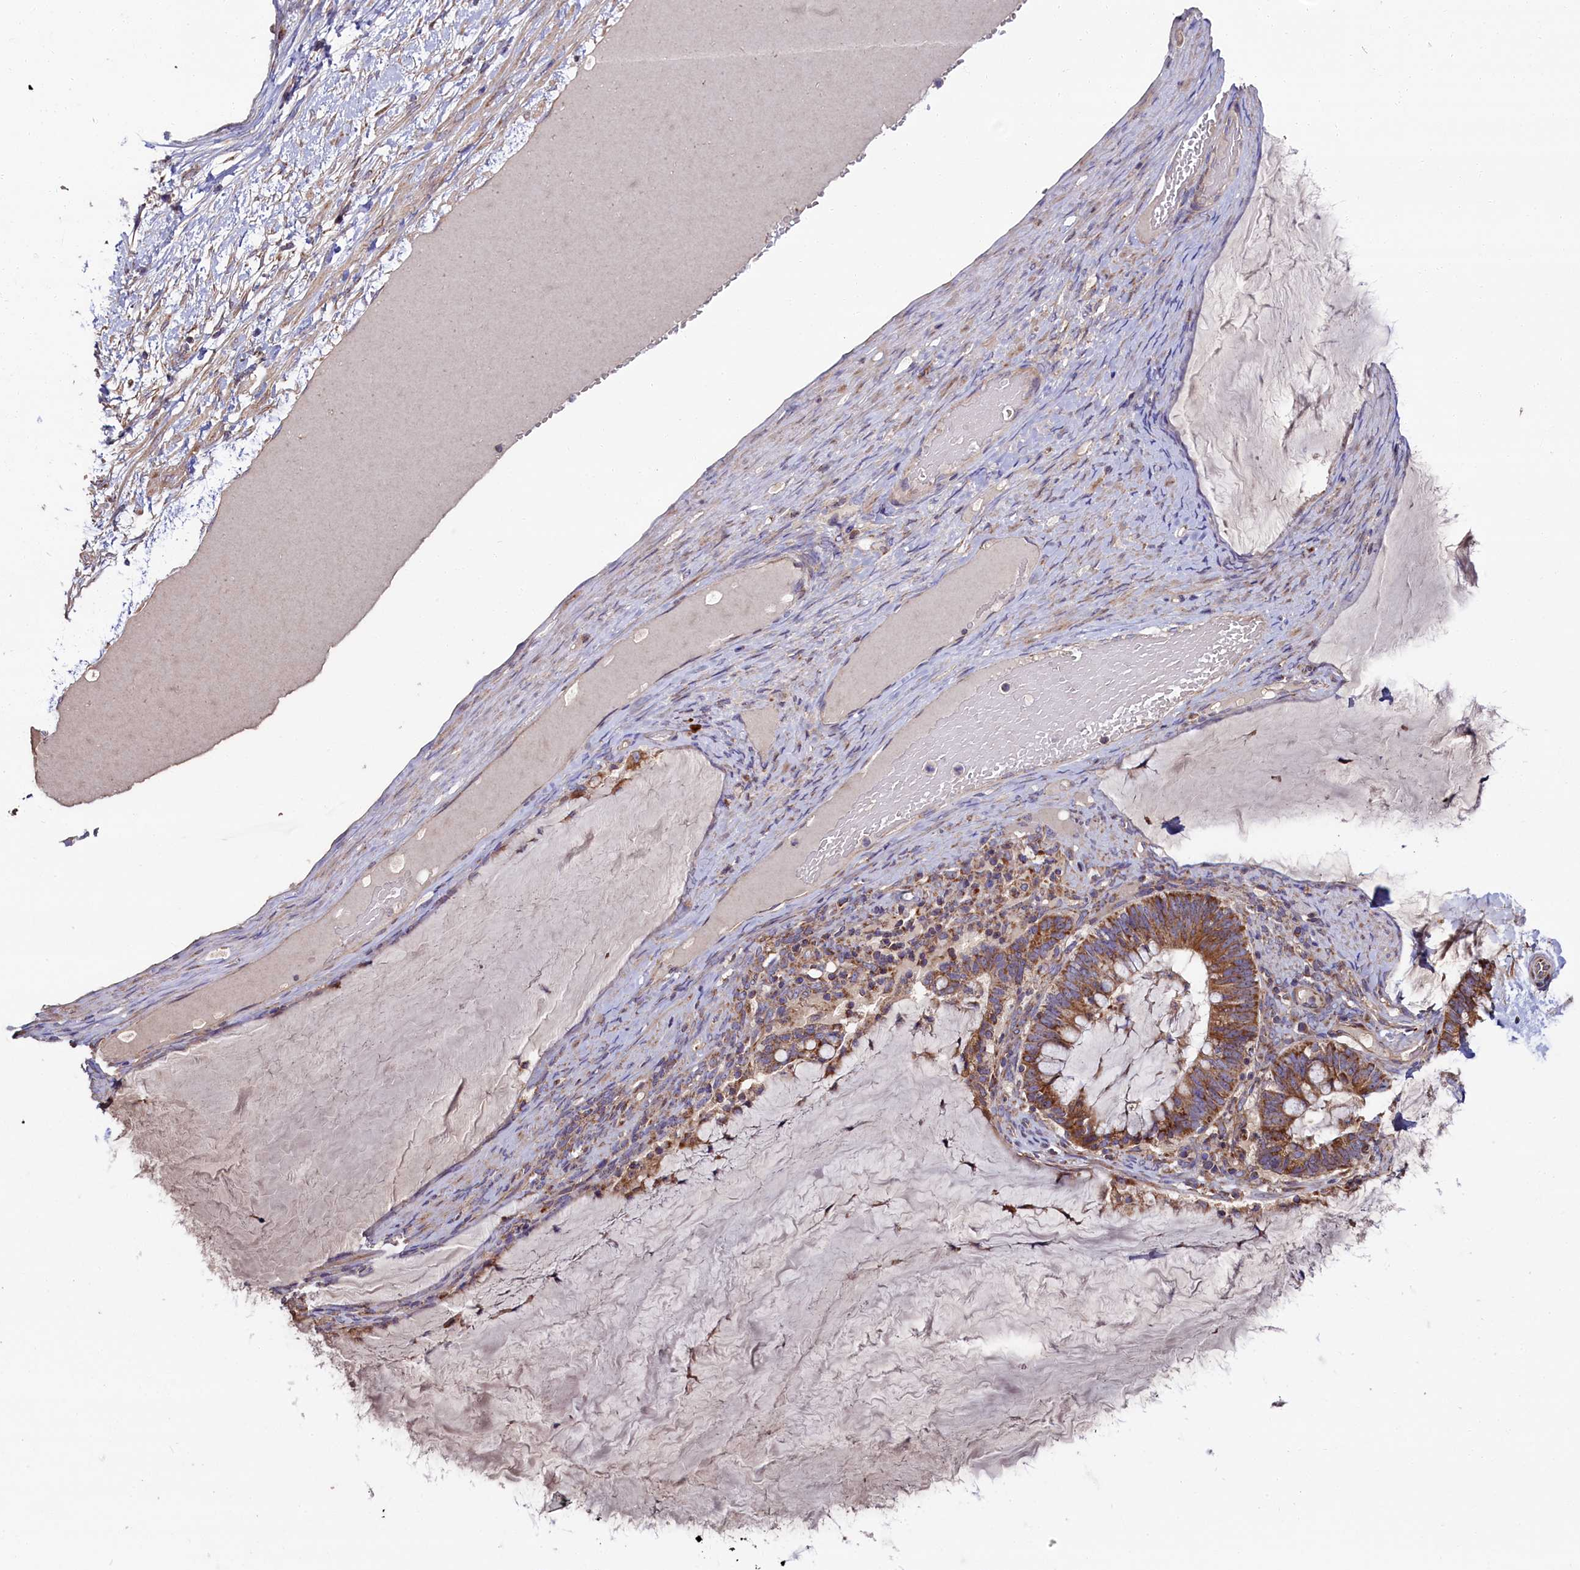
{"staining": {"intensity": "moderate", "quantity": ">75%", "location": "cytoplasmic/membranous"}, "tissue": "ovarian cancer", "cell_type": "Tumor cells", "image_type": "cancer", "snomed": [{"axis": "morphology", "description": "Cystadenocarcinoma, mucinous, NOS"}, {"axis": "topography", "description": "Ovary"}], "caption": "Human ovarian cancer stained with a protein marker reveals moderate staining in tumor cells.", "gene": "ZSWIM1", "patient": {"sex": "female", "age": 61}}